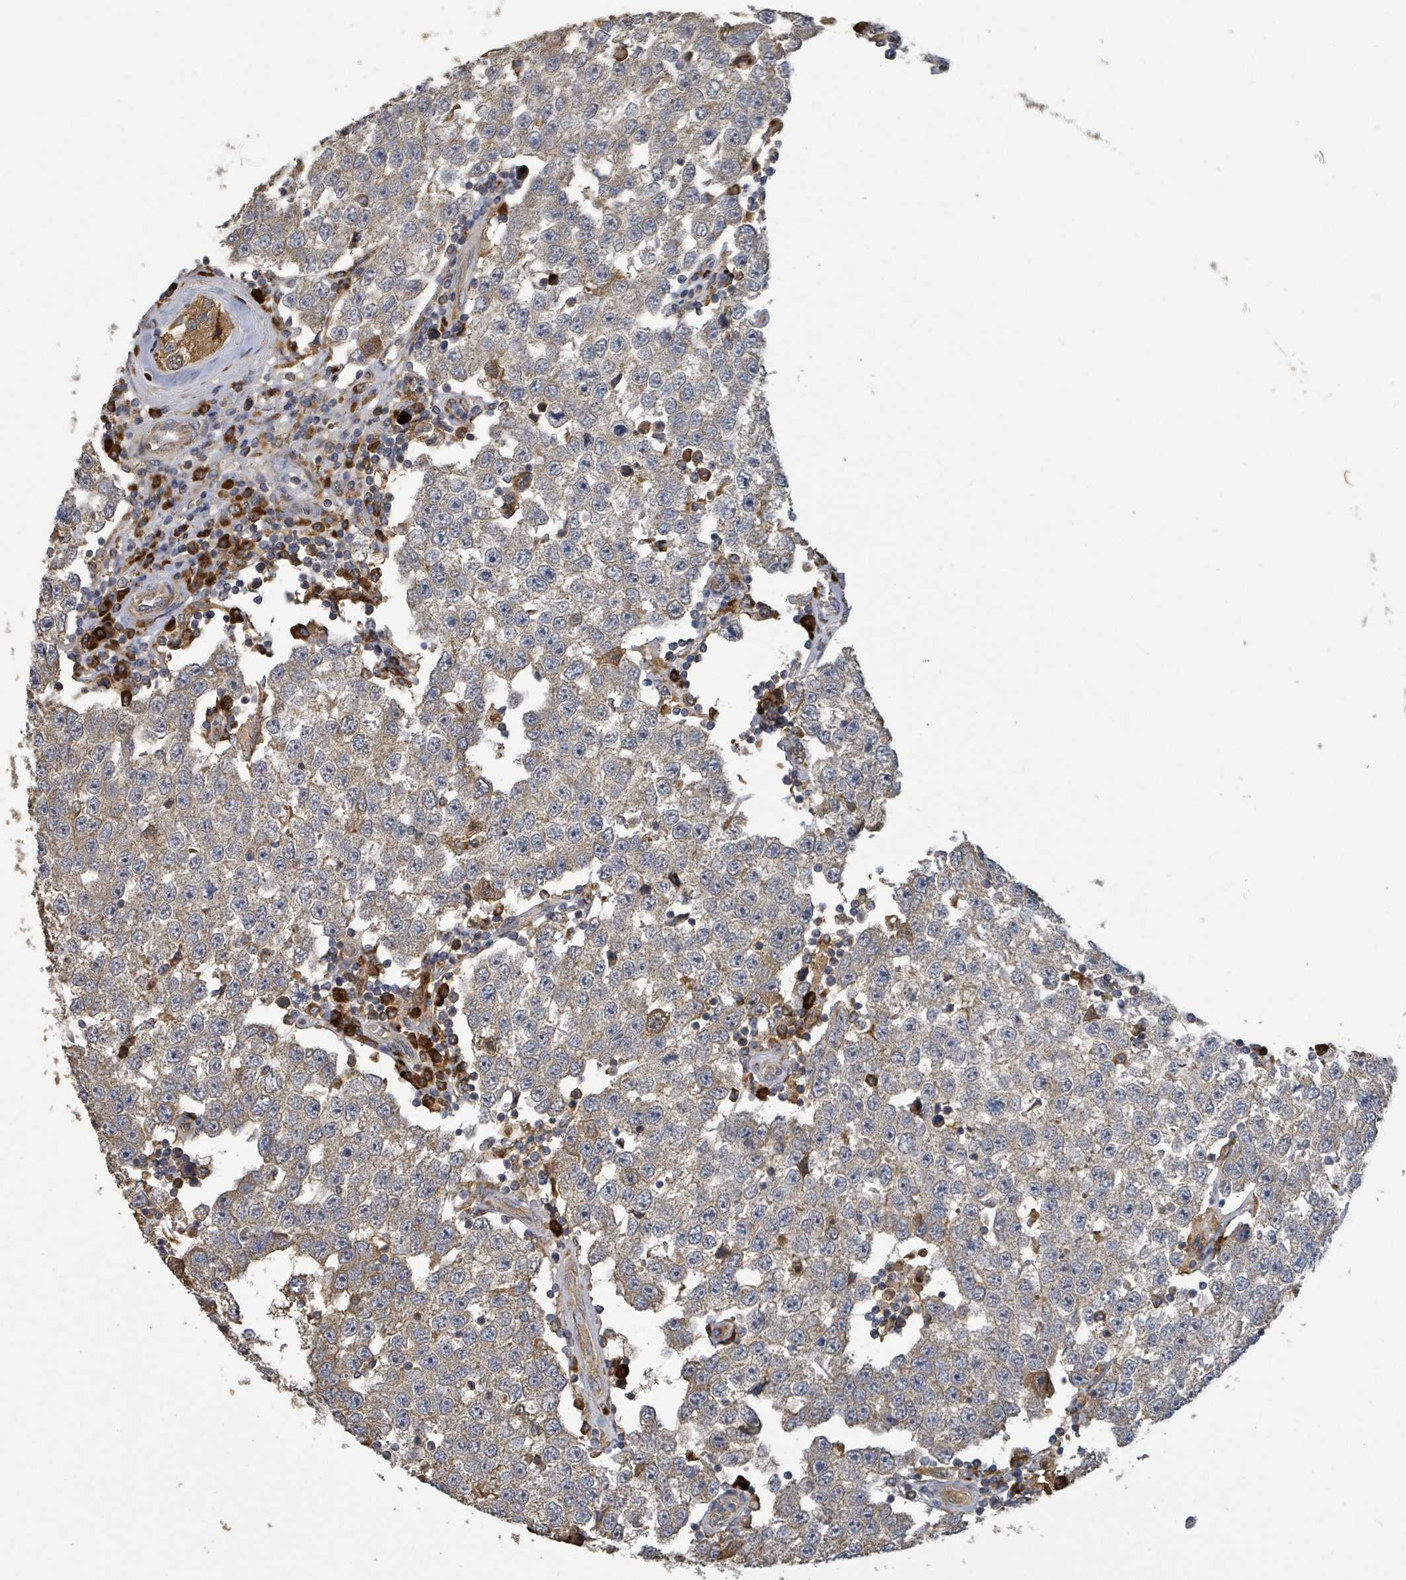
{"staining": {"intensity": "weak", "quantity": ">75%", "location": "cytoplasmic/membranous"}, "tissue": "testis cancer", "cell_type": "Tumor cells", "image_type": "cancer", "snomed": [{"axis": "morphology", "description": "Seminoma, NOS"}, {"axis": "topography", "description": "Testis"}], "caption": "Immunohistochemistry (IHC) micrograph of human testis cancer (seminoma) stained for a protein (brown), which demonstrates low levels of weak cytoplasmic/membranous expression in about >75% of tumor cells.", "gene": "STARD4", "patient": {"sex": "male", "age": 34}}